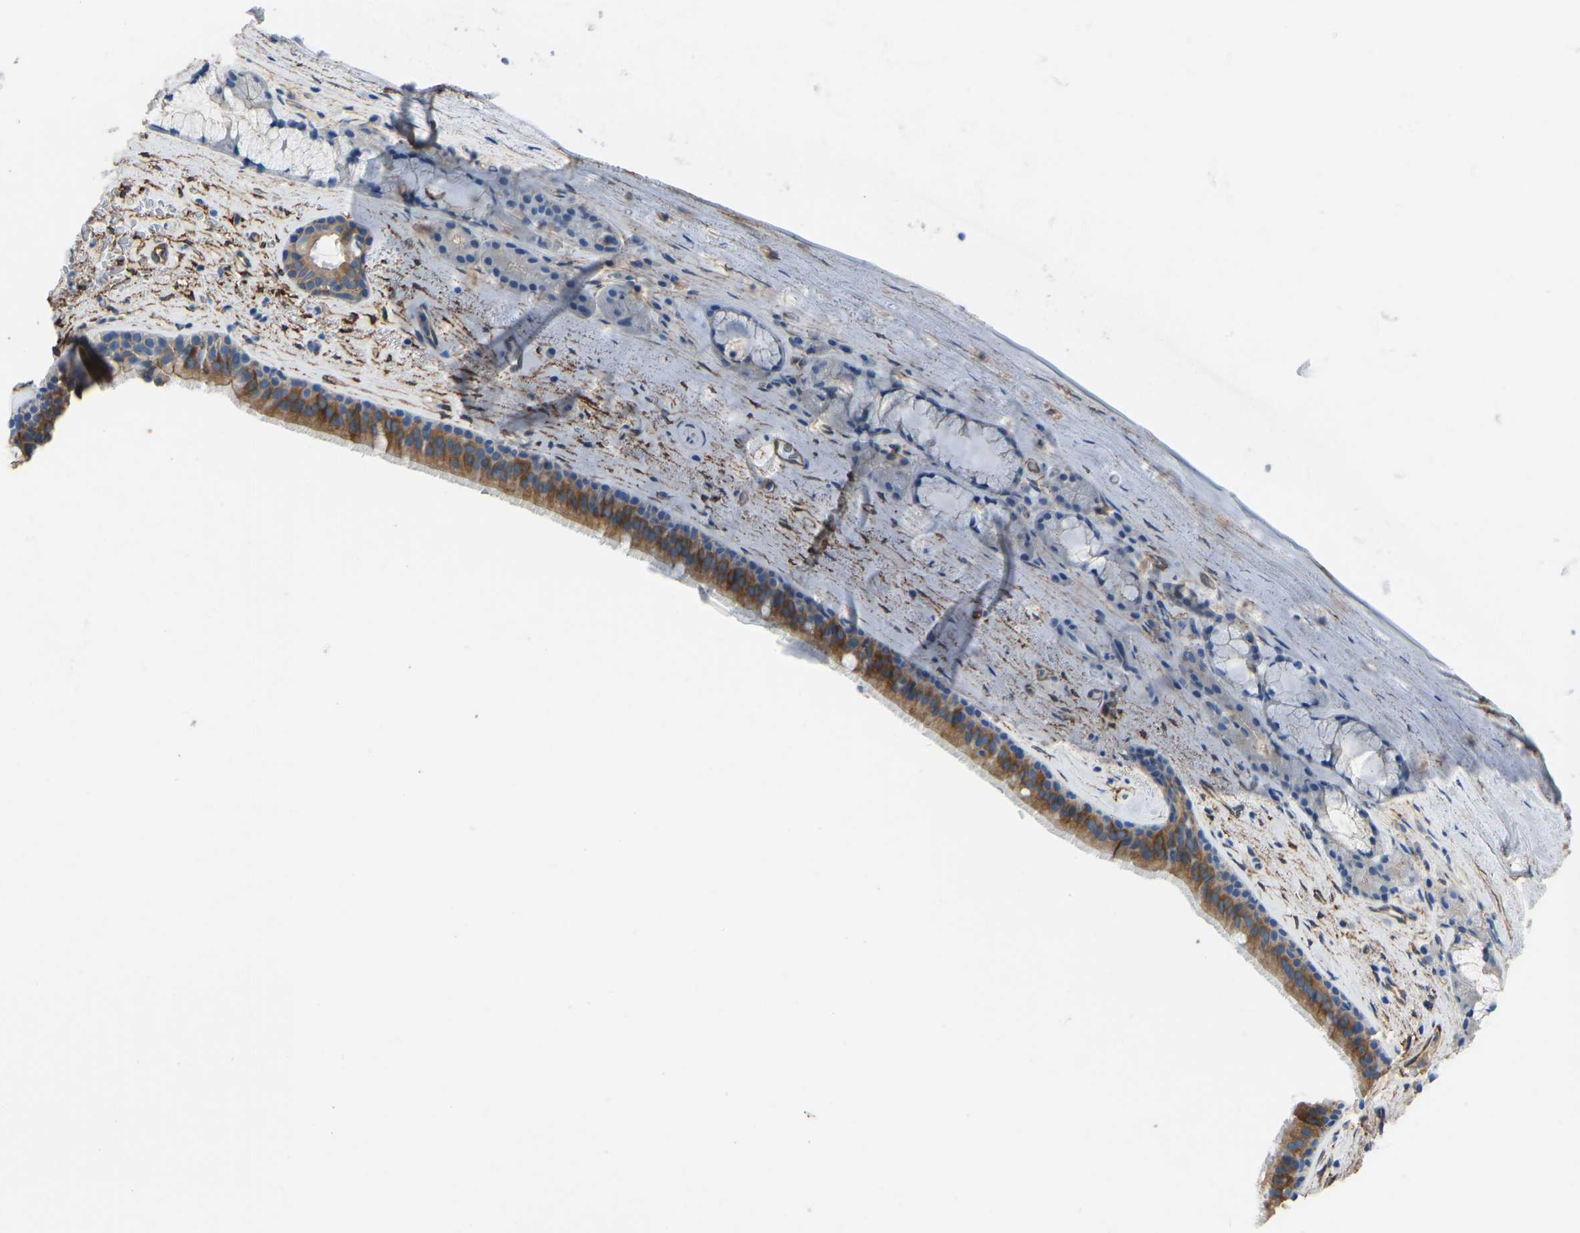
{"staining": {"intensity": "moderate", "quantity": ">75%", "location": "cytoplasmic/membranous"}, "tissue": "bronchus", "cell_type": "Respiratory epithelial cells", "image_type": "normal", "snomed": [{"axis": "morphology", "description": "Normal tissue, NOS"}, {"axis": "topography", "description": "Cartilage tissue"}], "caption": "This photomicrograph reveals immunohistochemistry staining of normal human bronchus, with medium moderate cytoplasmic/membranous expression in about >75% of respiratory epithelial cells.", "gene": "MYH10", "patient": {"sex": "female", "age": 63}}